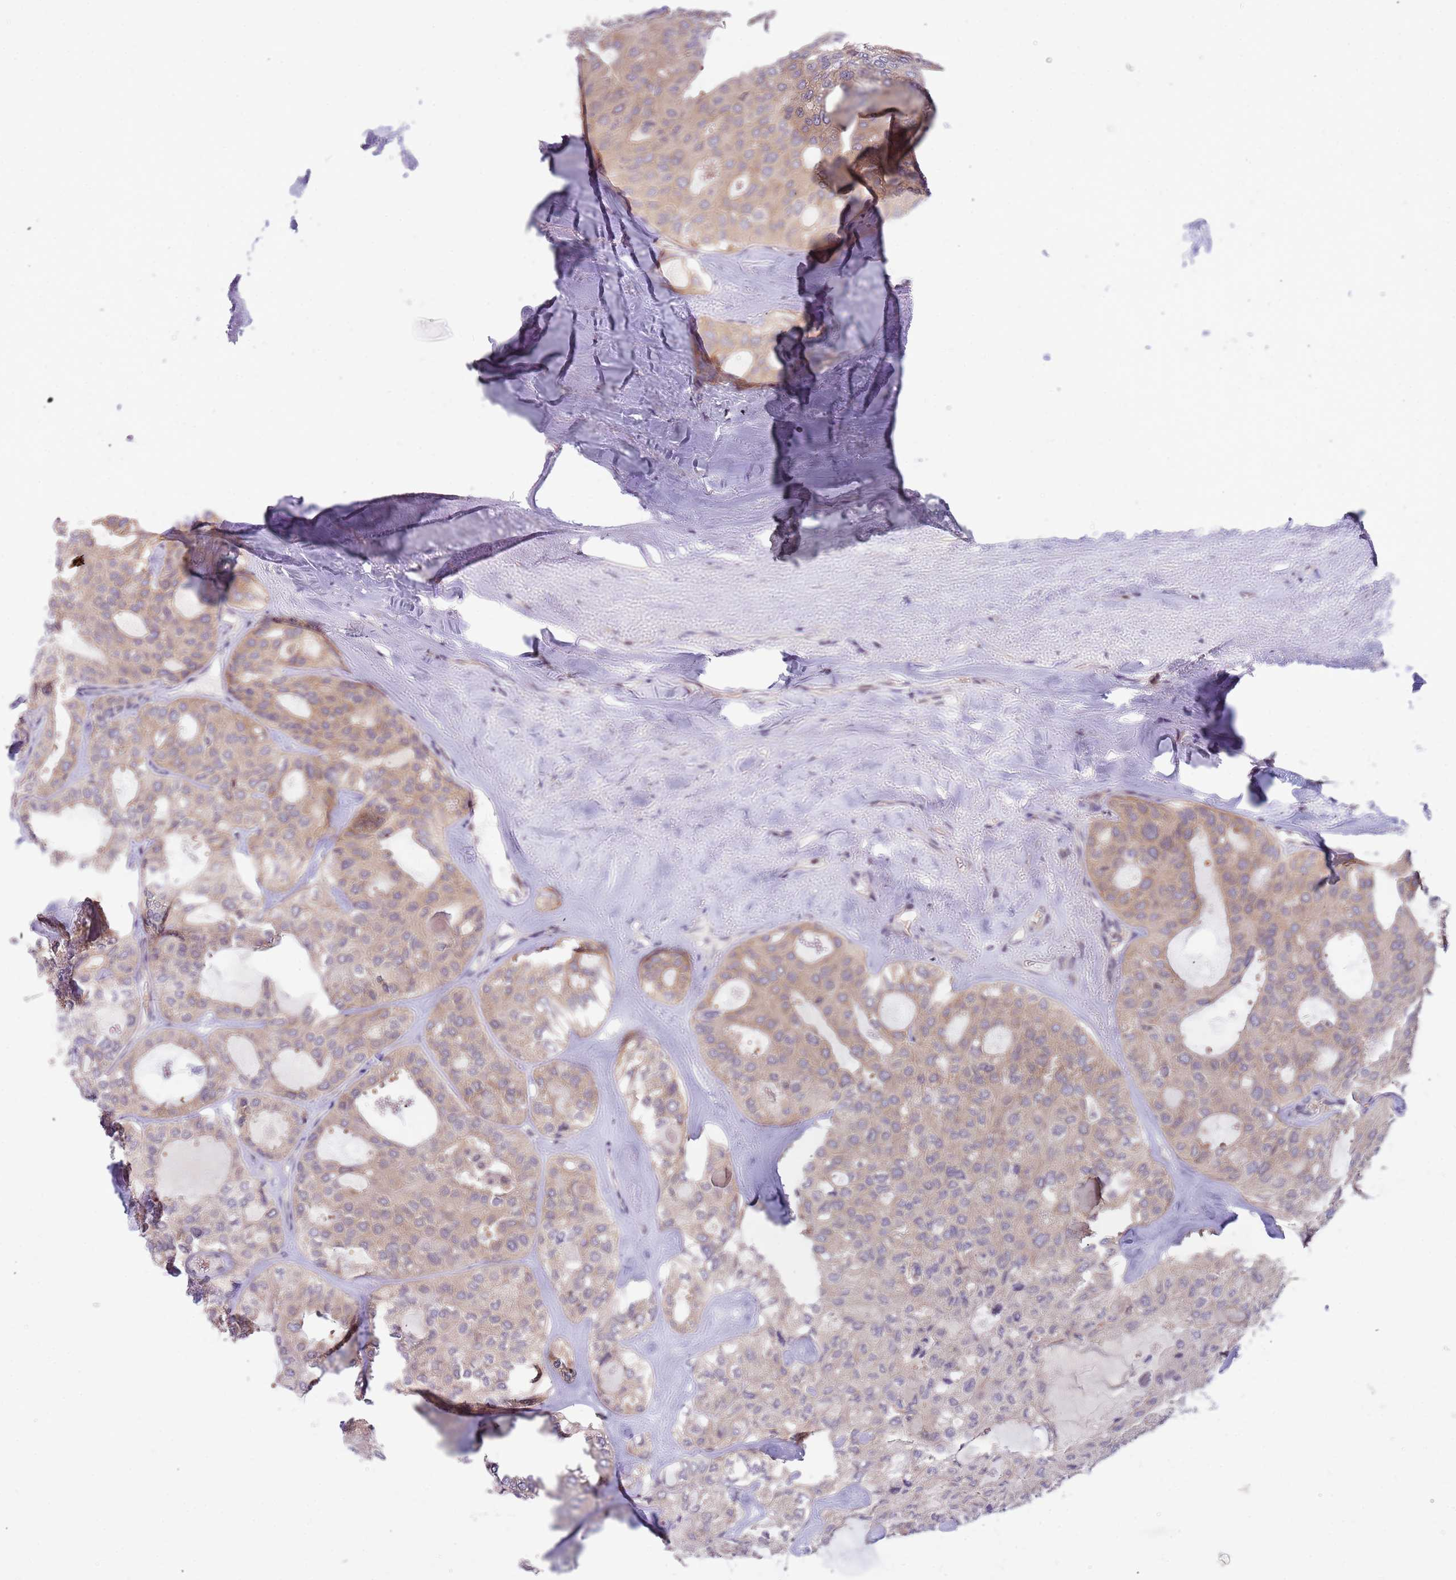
{"staining": {"intensity": "weak", "quantity": ">75%", "location": "cytoplasmic/membranous"}, "tissue": "thyroid cancer", "cell_type": "Tumor cells", "image_type": "cancer", "snomed": [{"axis": "morphology", "description": "Follicular adenoma carcinoma, NOS"}, {"axis": "topography", "description": "Thyroid gland"}], "caption": "Brown immunohistochemical staining in thyroid follicular adenoma carcinoma demonstrates weak cytoplasmic/membranous expression in approximately >75% of tumor cells.", "gene": "ARHGEF5", "patient": {"sex": "male", "age": 75}}